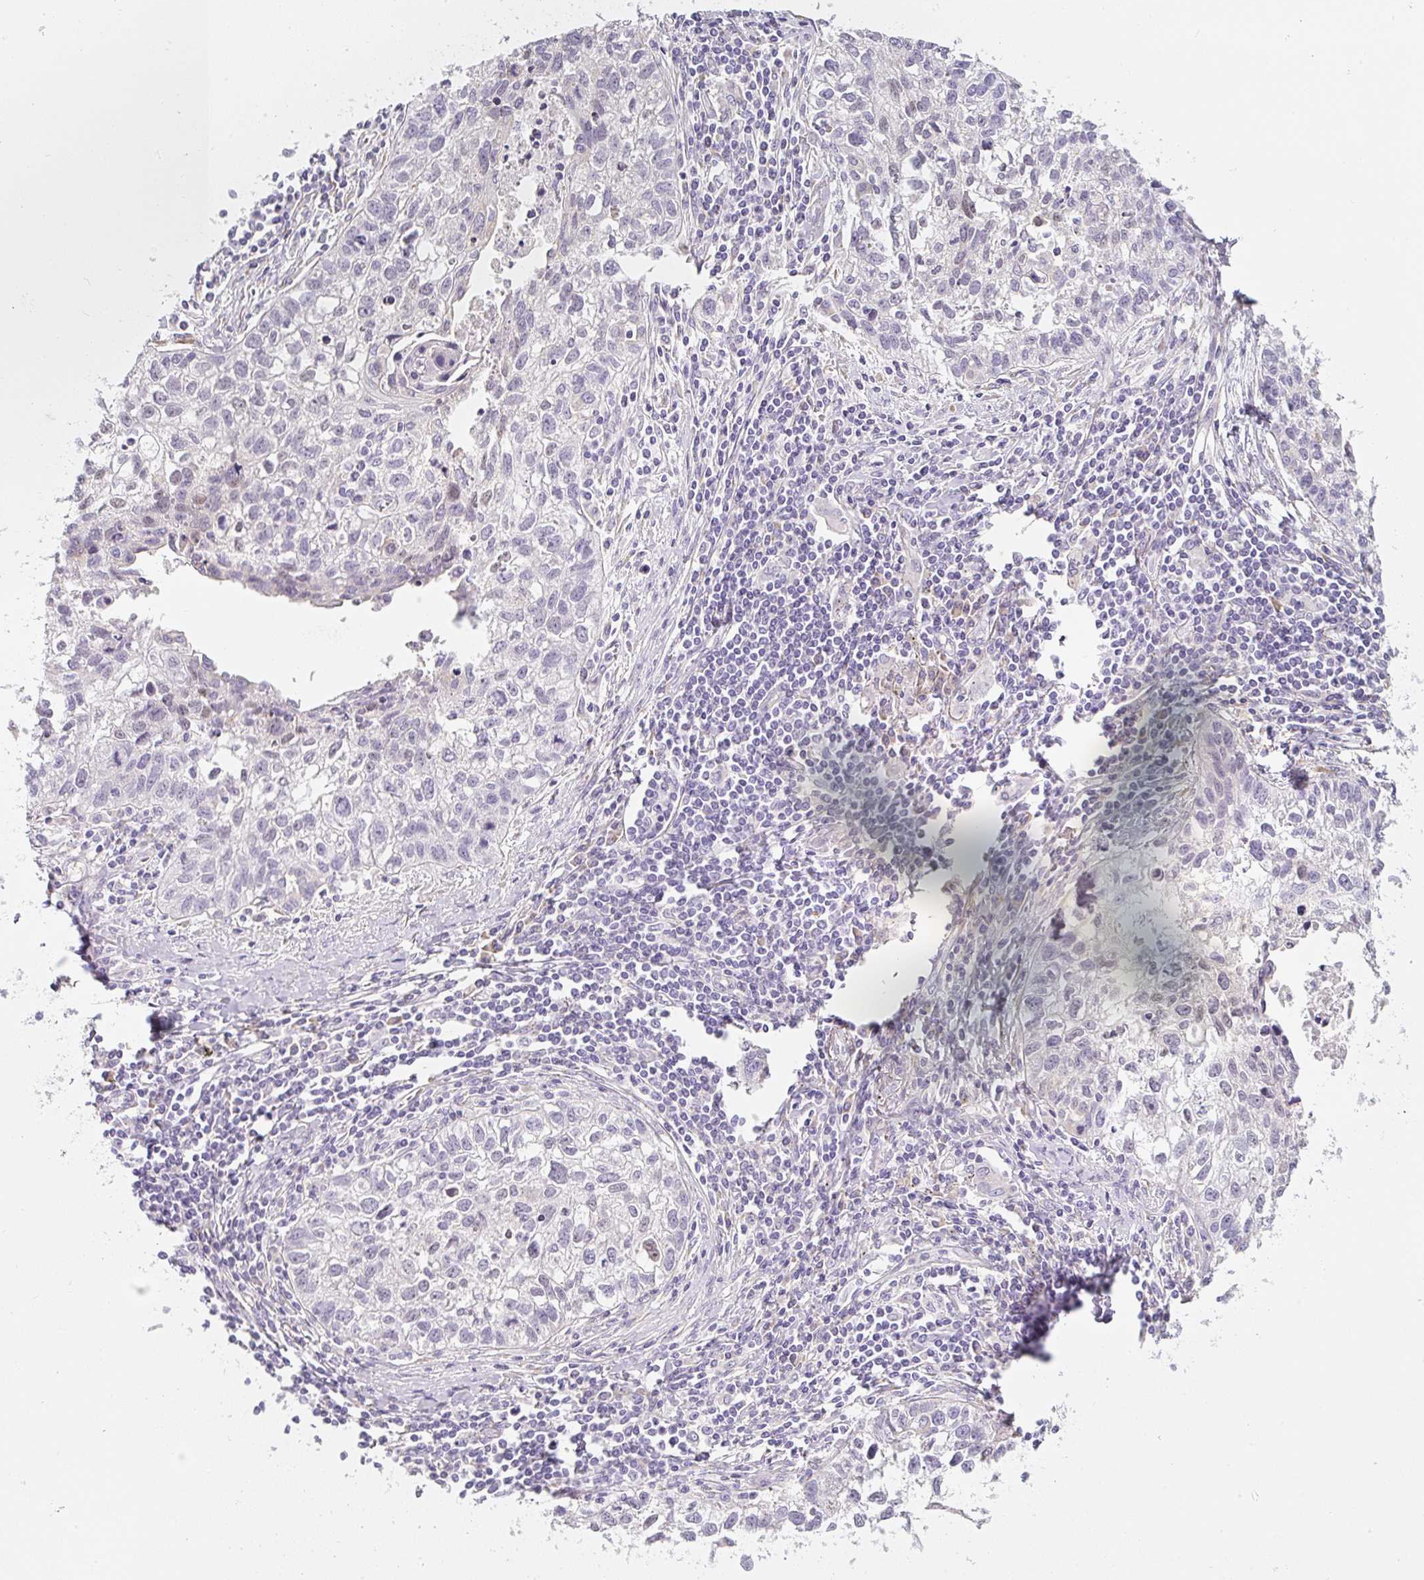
{"staining": {"intensity": "negative", "quantity": "none", "location": "none"}, "tissue": "lung cancer", "cell_type": "Tumor cells", "image_type": "cancer", "snomed": [{"axis": "morphology", "description": "Squamous cell carcinoma, NOS"}, {"axis": "topography", "description": "Lung"}], "caption": "Immunohistochemistry (IHC) histopathology image of human lung cancer (squamous cell carcinoma) stained for a protein (brown), which displays no expression in tumor cells.", "gene": "PWWP3B", "patient": {"sex": "male", "age": 74}}